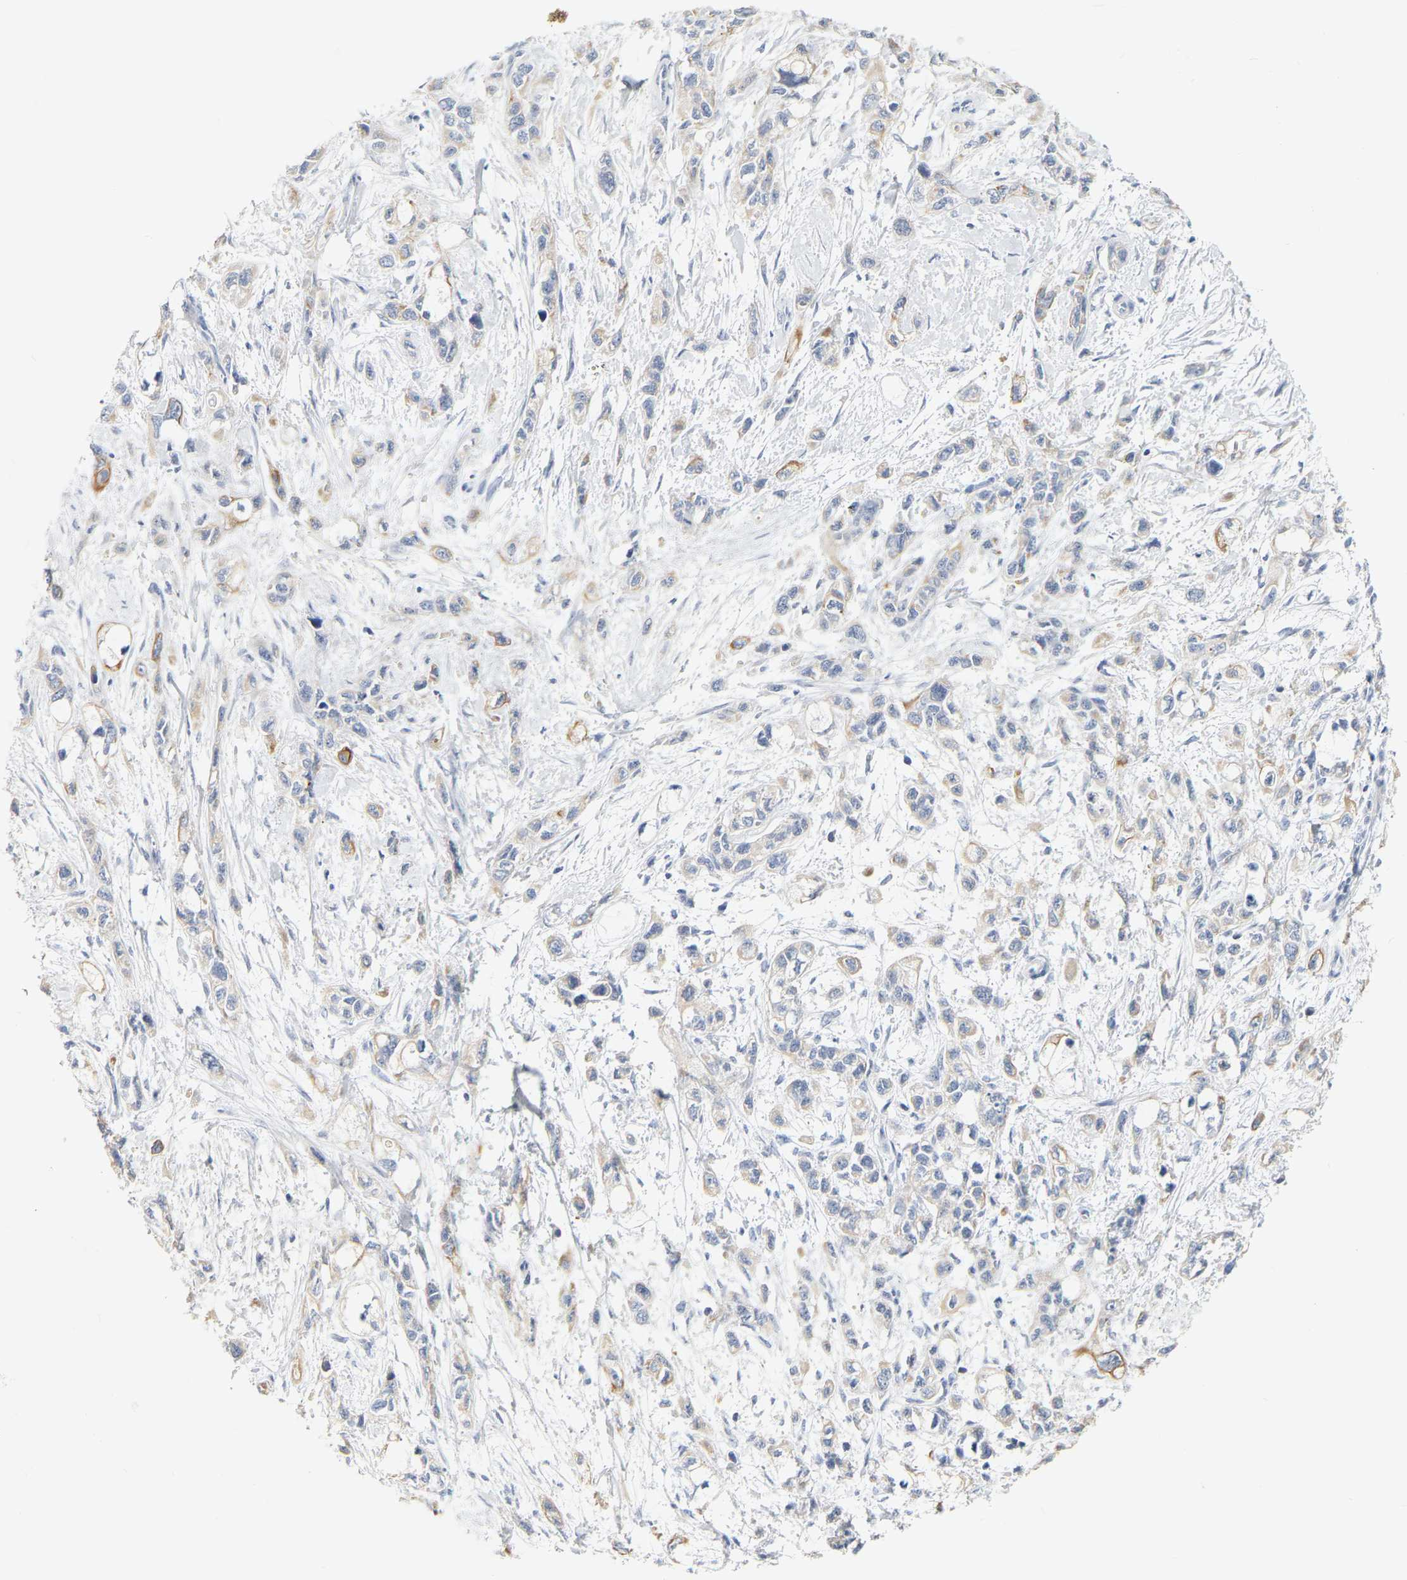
{"staining": {"intensity": "weak", "quantity": "25%-75%", "location": "cytoplasmic/membranous"}, "tissue": "pancreatic cancer", "cell_type": "Tumor cells", "image_type": "cancer", "snomed": [{"axis": "morphology", "description": "Adenocarcinoma, NOS"}, {"axis": "topography", "description": "Pancreas"}], "caption": "Tumor cells display low levels of weak cytoplasmic/membranous positivity in about 25%-75% of cells in pancreatic cancer (adenocarcinoma).", "gene": "KRT76", "patient": {"sex": "male", "age": 74}}